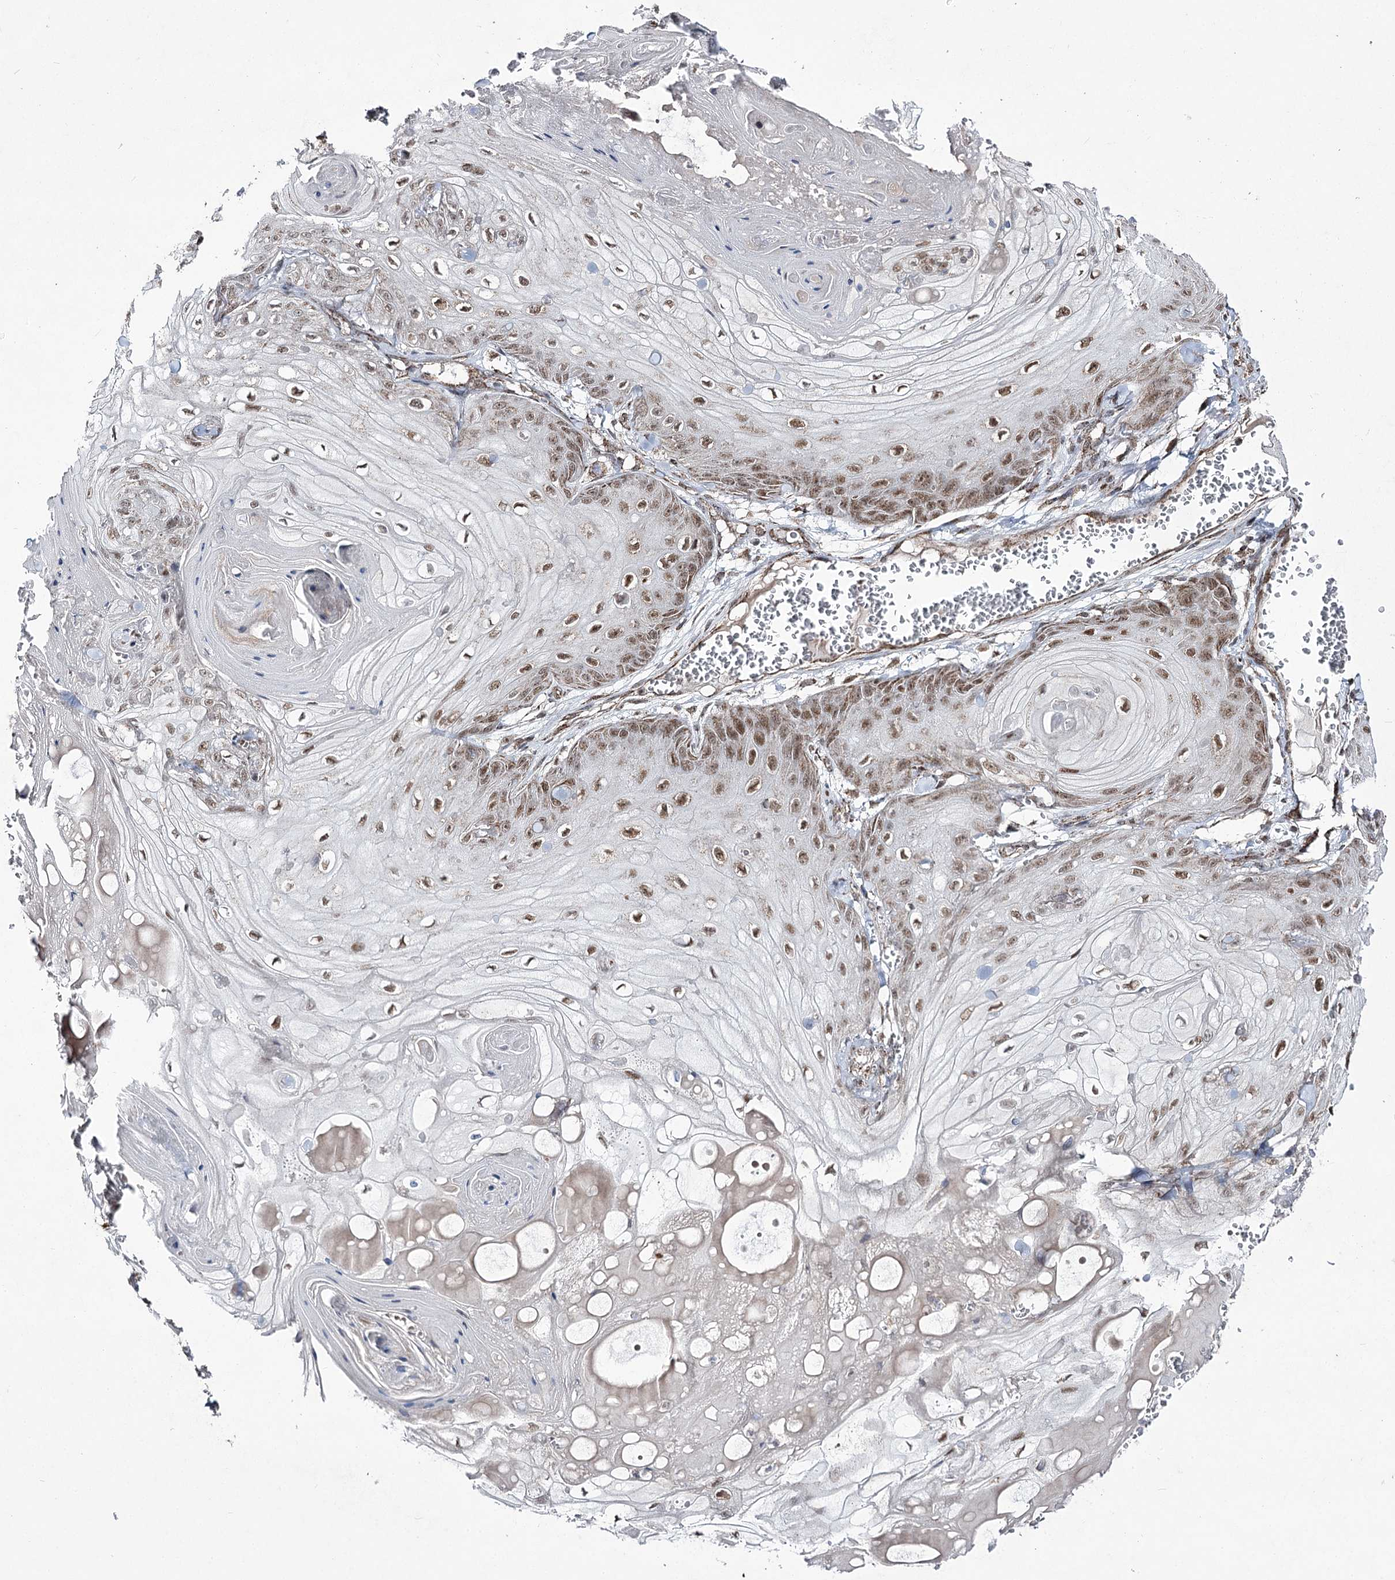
{"staining": {"intensity": "moderate", "quantity": "25%-75%", "location": "nuclear"}, "tissue": "skin cancer", "cell_type": "Tumor cells", "image_type": "cancer", "snomed": [{"axis": "morphology", "description": "Squamous cell carcinoma, NOS"}, {"axis": "topography", "description": "Skin"}], "caption": "Immunohistochemical staining of human skin cancer (squamous cell carcinoma) displays medium levels of moderate nuclear expression in about 25%-75% of tumor cells. (DAB (3,3'-diaminobenzidine) = brown stain, brightfield microscopy at high magnification).", "gene": "SLC4A1AP", "patient": {"sex": "male", "age": 74}}